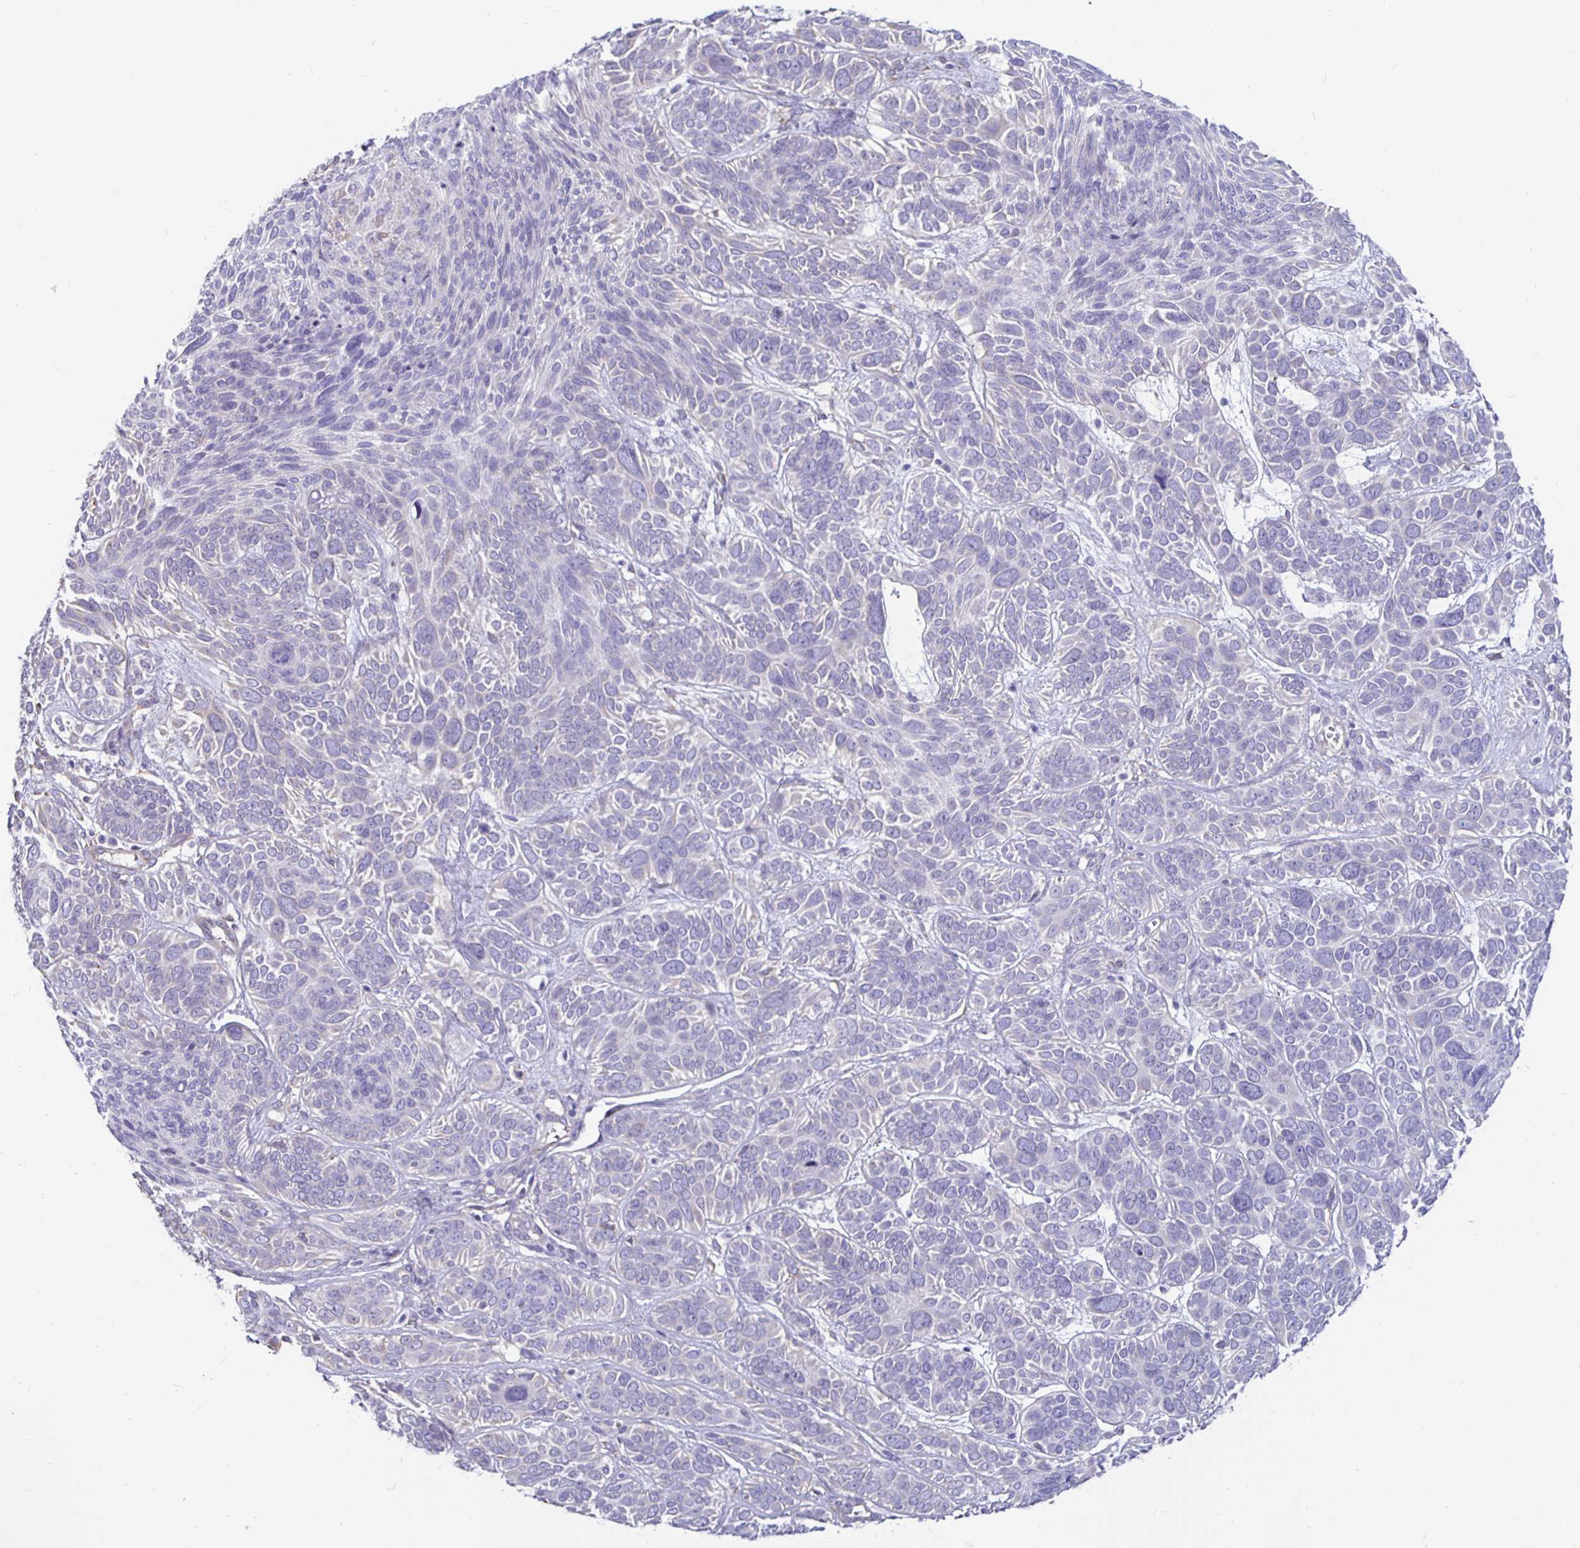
{"staining": {"intensity": "negative", "quantity": "none", "location": "none"}, "tissue": "skin cancer", "cell_type": "Tumor cells", "image_type": "cancer", "snomed": [{"axis": "morphology", "description": "Basal cell carcinoma"}, {"axis": "topography", "description": "Skin"}, {"axis": "topography", "description": "Skin of face"}], "caption": "A high-resolution image shows immunohistochemistry staining of skin cancer (basal cell carcinoma), which displays no significant positivity in tumor cells.", "gene": "DNAI2", "patient": {"sex": "male", "age": 73}}